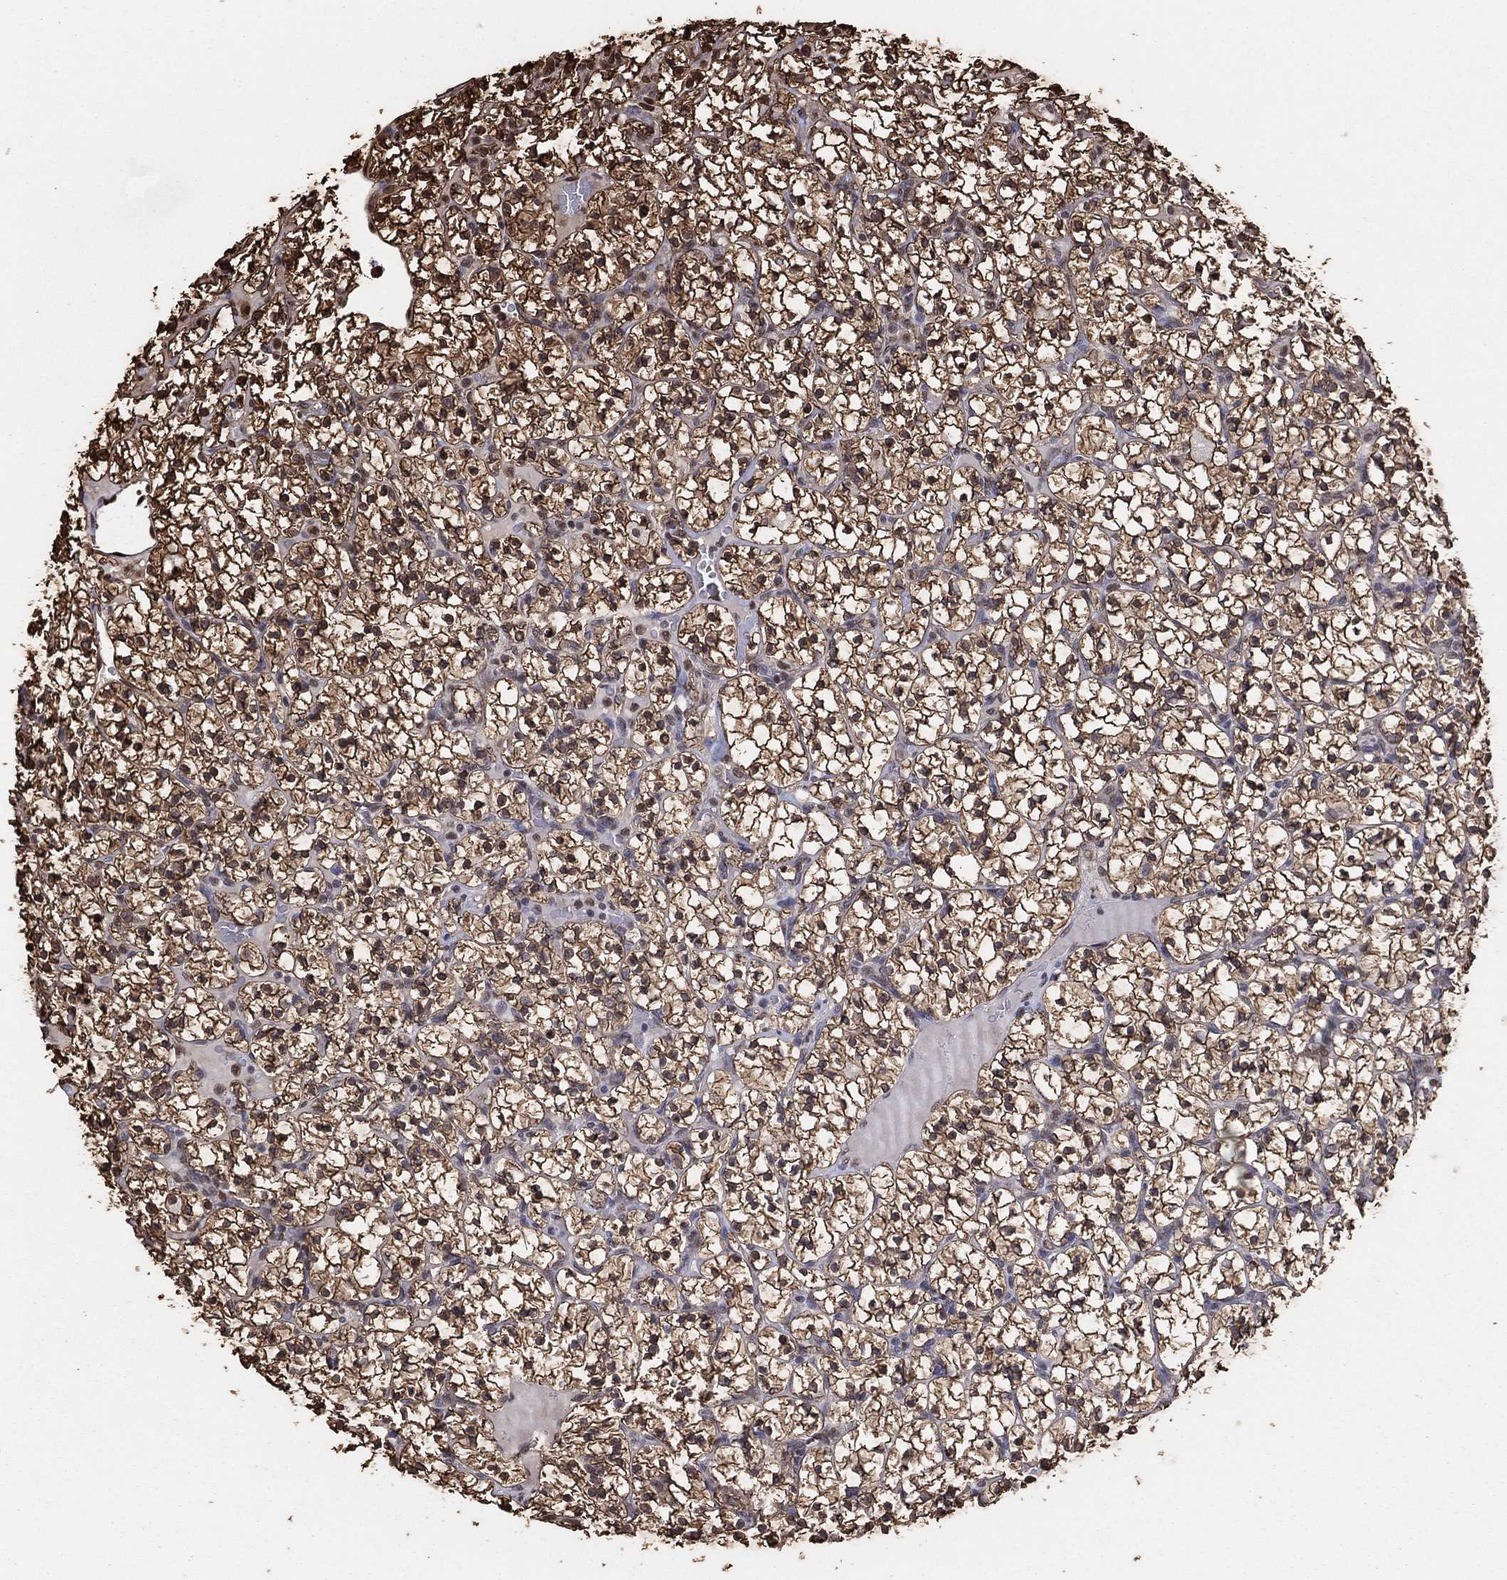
{"staining": {"intensity": "strong", "quantity": ">75%", "location": "cytoplasmic/membranous,nuclear"}, "tissue": "renal cancer", "cell_type": "Tumor cells", "image_type": "cancer", "snomed": [{"axis": "morphology", "description": "Adenocarcinoma, NOS"}, {"axis": "topography", "description": "Kidney"}], "caption": "Strong cytoplasmic/membranous and nuclear expression is appreciated in about >75% of tumor cells in renal cancer (adenocarcinoma).", "gene": "GAPDH", "patient": {"sex": "female", "age": 89}}